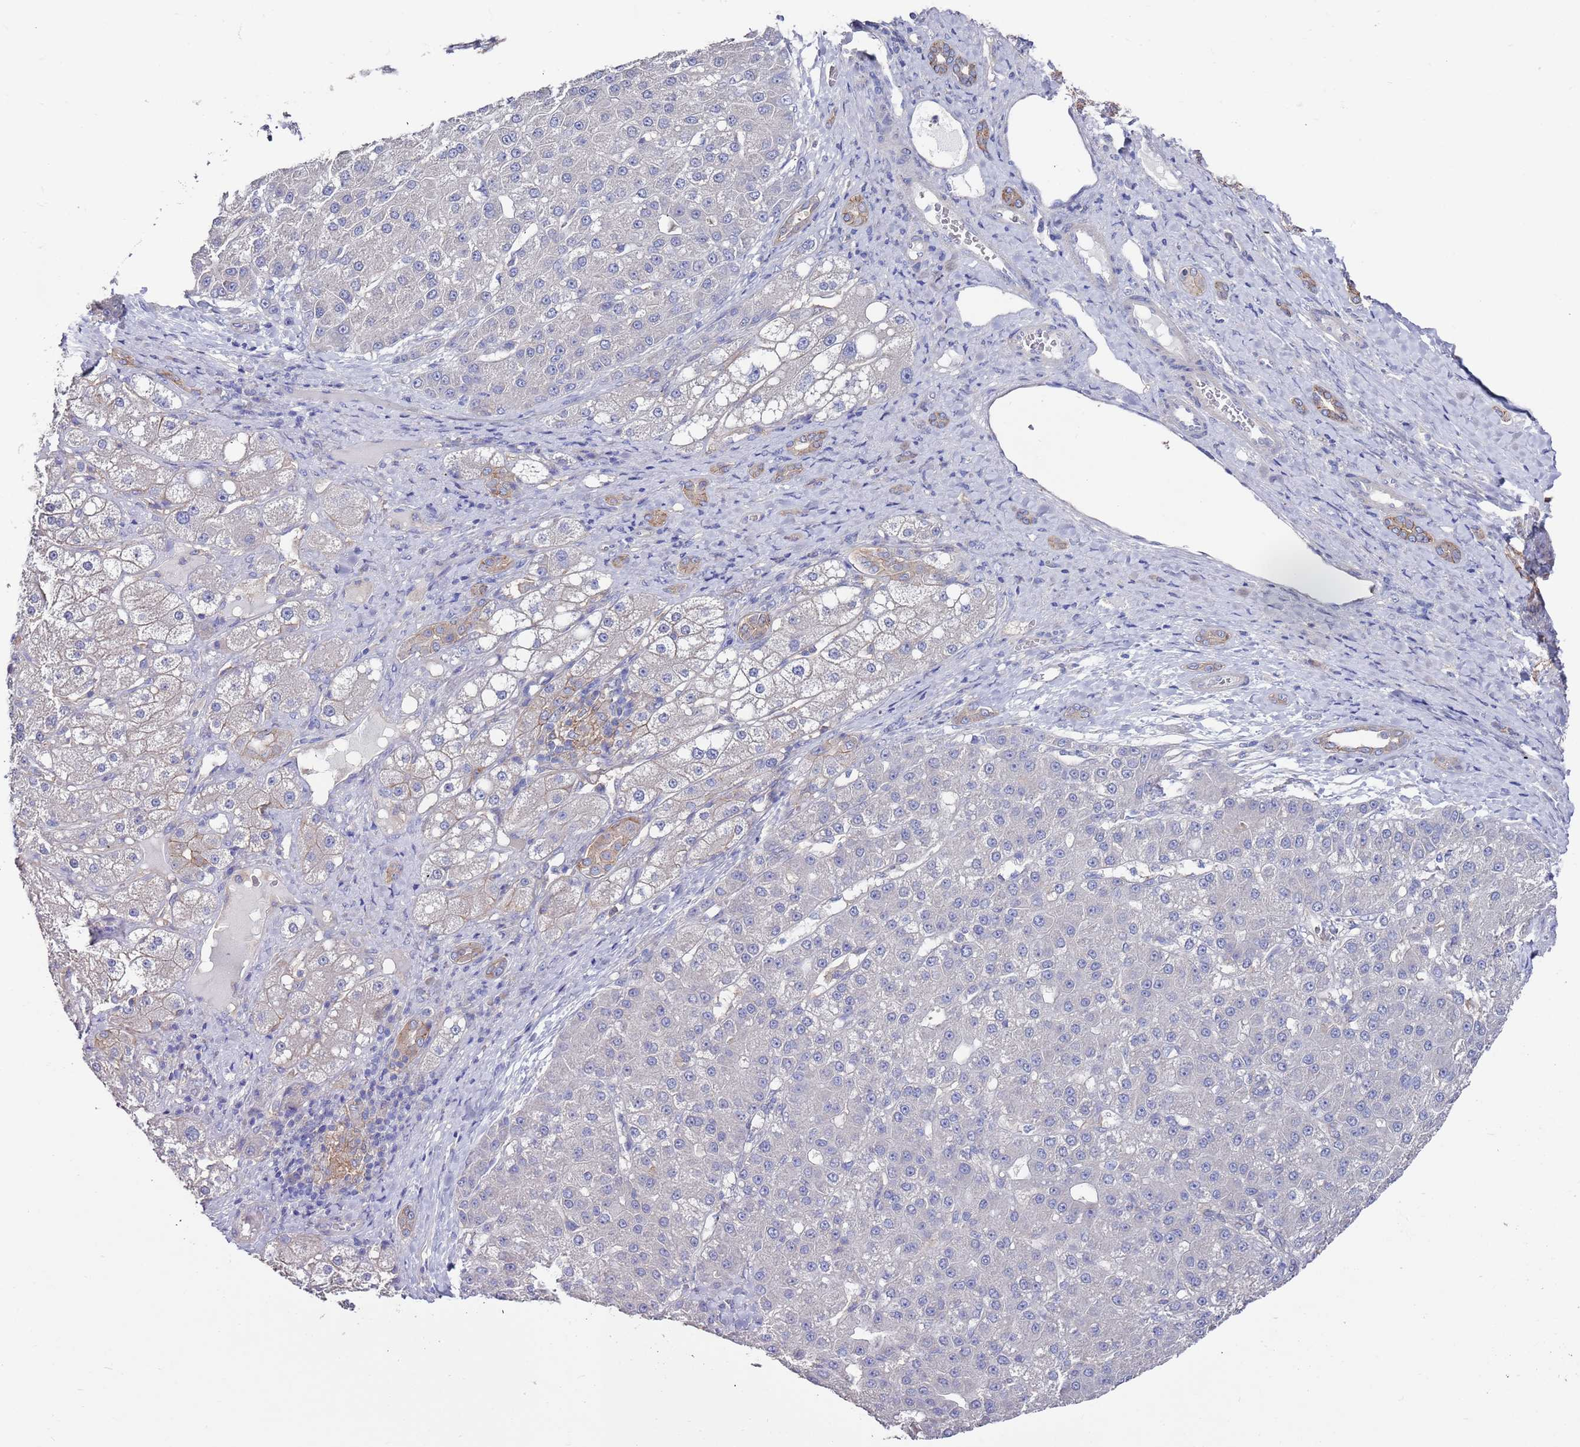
{"staining": {"intensity": "negative", "quantity": "none", "location": "none"}, "tissue": "liver cancer", "cell_type": "Tumor cells", "image_type": "cancer", "snomed": [{"axis": "morphology", "description": "Carcinoma, Hepatocellular, NOS"}, {"axis": "topography", "description": "Liver"}], "caption": "Immunohistochemistry (IHC) of liver cancer (hepatocellular carcinoma) reveals no expression in tumor cells.", "gene": "KRTCAP3", "patient": {"sex": "male", "age": 67}}